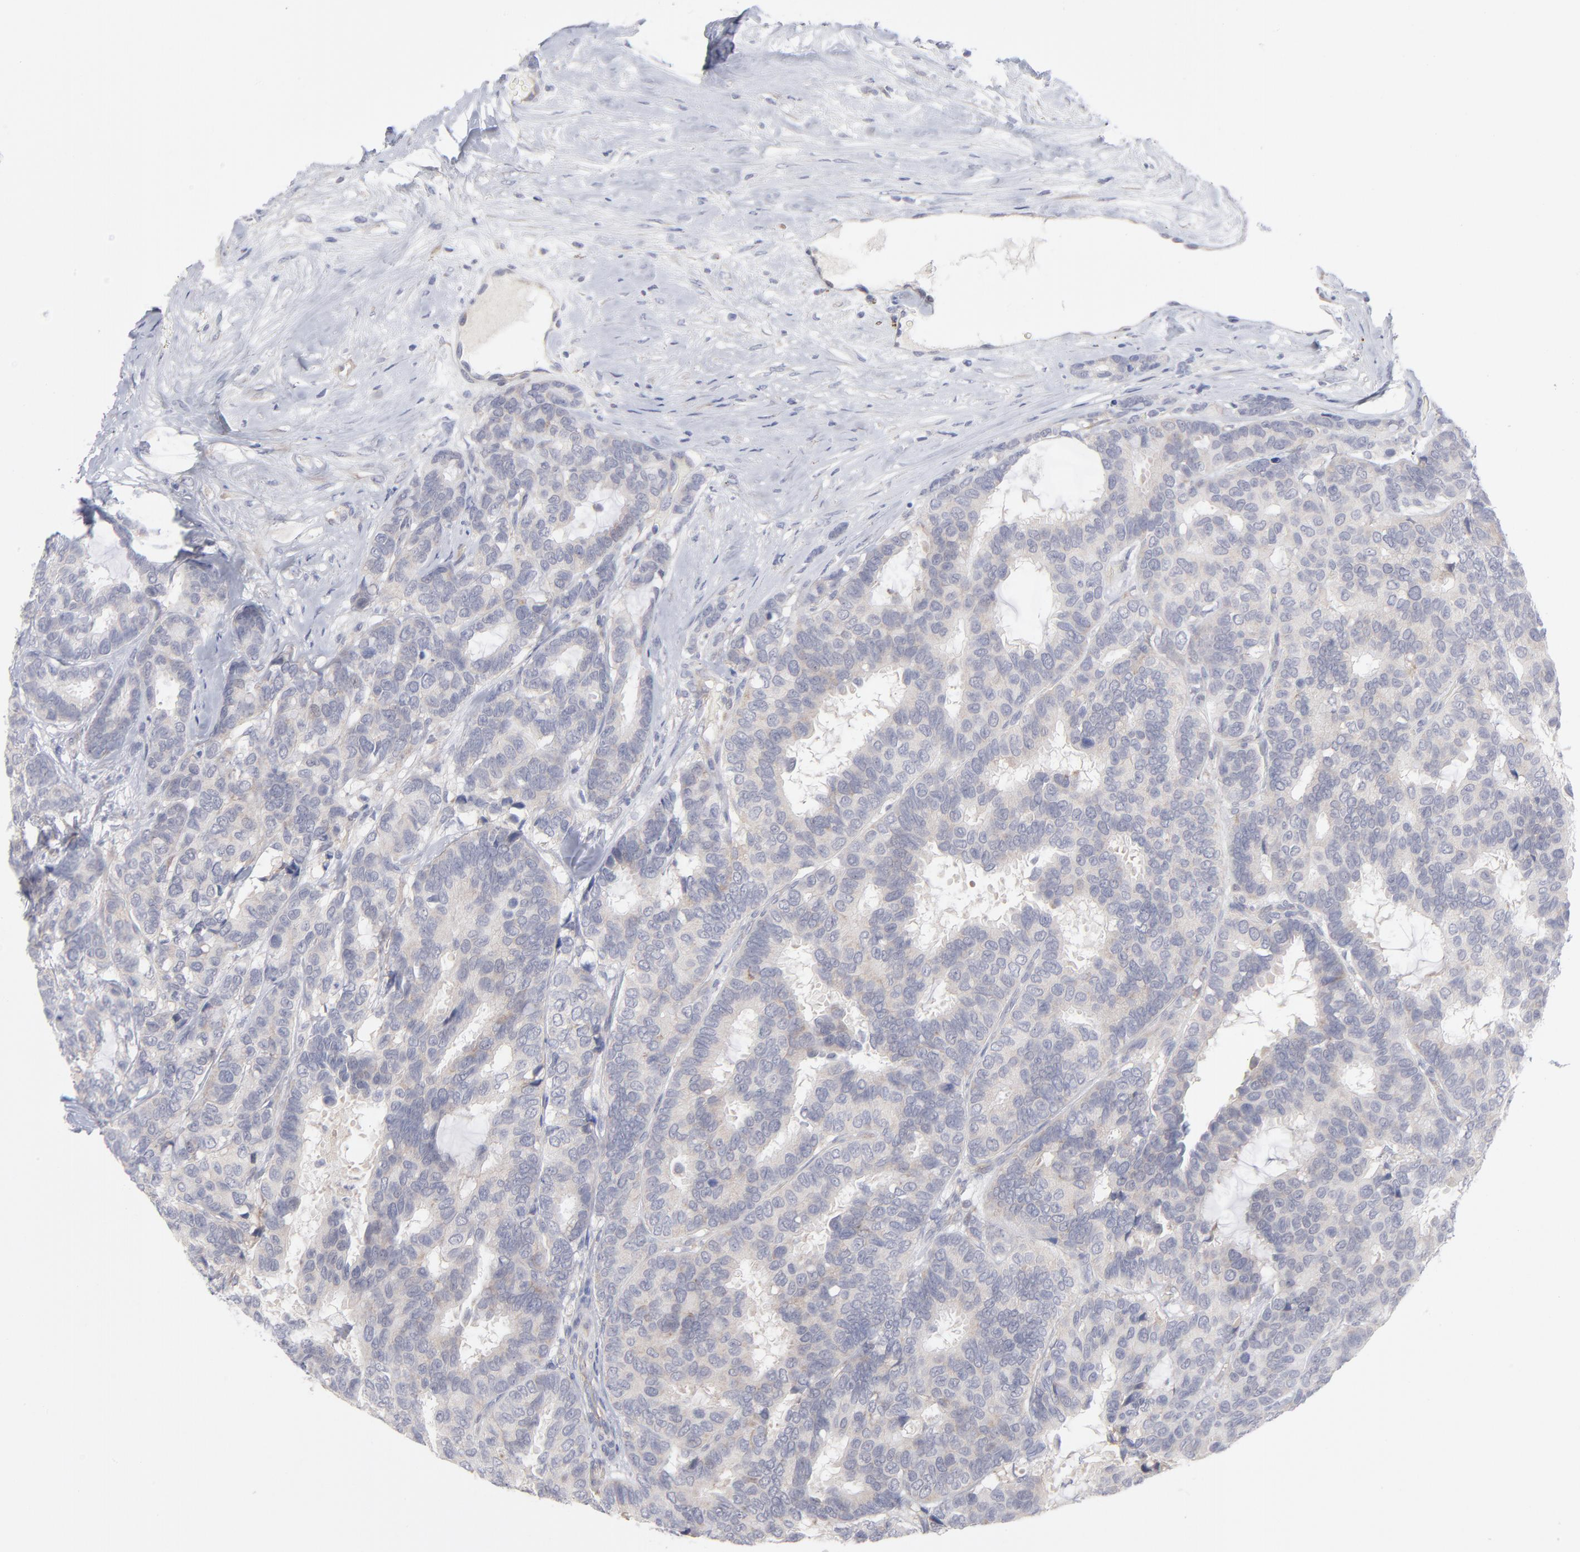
{"staining": {"intensity": "negative", "quantity": "none", "location": "none"}, "tissue": "breast cancer", "cell_type": "Tumor cells", "image_type": "cancer", "snomed": [{"axis": "morphology", "description": "Duct carcinoma"}, {"axis": "topography", "description": "Breast"}], "caption": "IHC of breast cancer exhibits no expression in tumor cells.", "gene": "RPS24", "patient": {"sex": "female", "age": 87}}